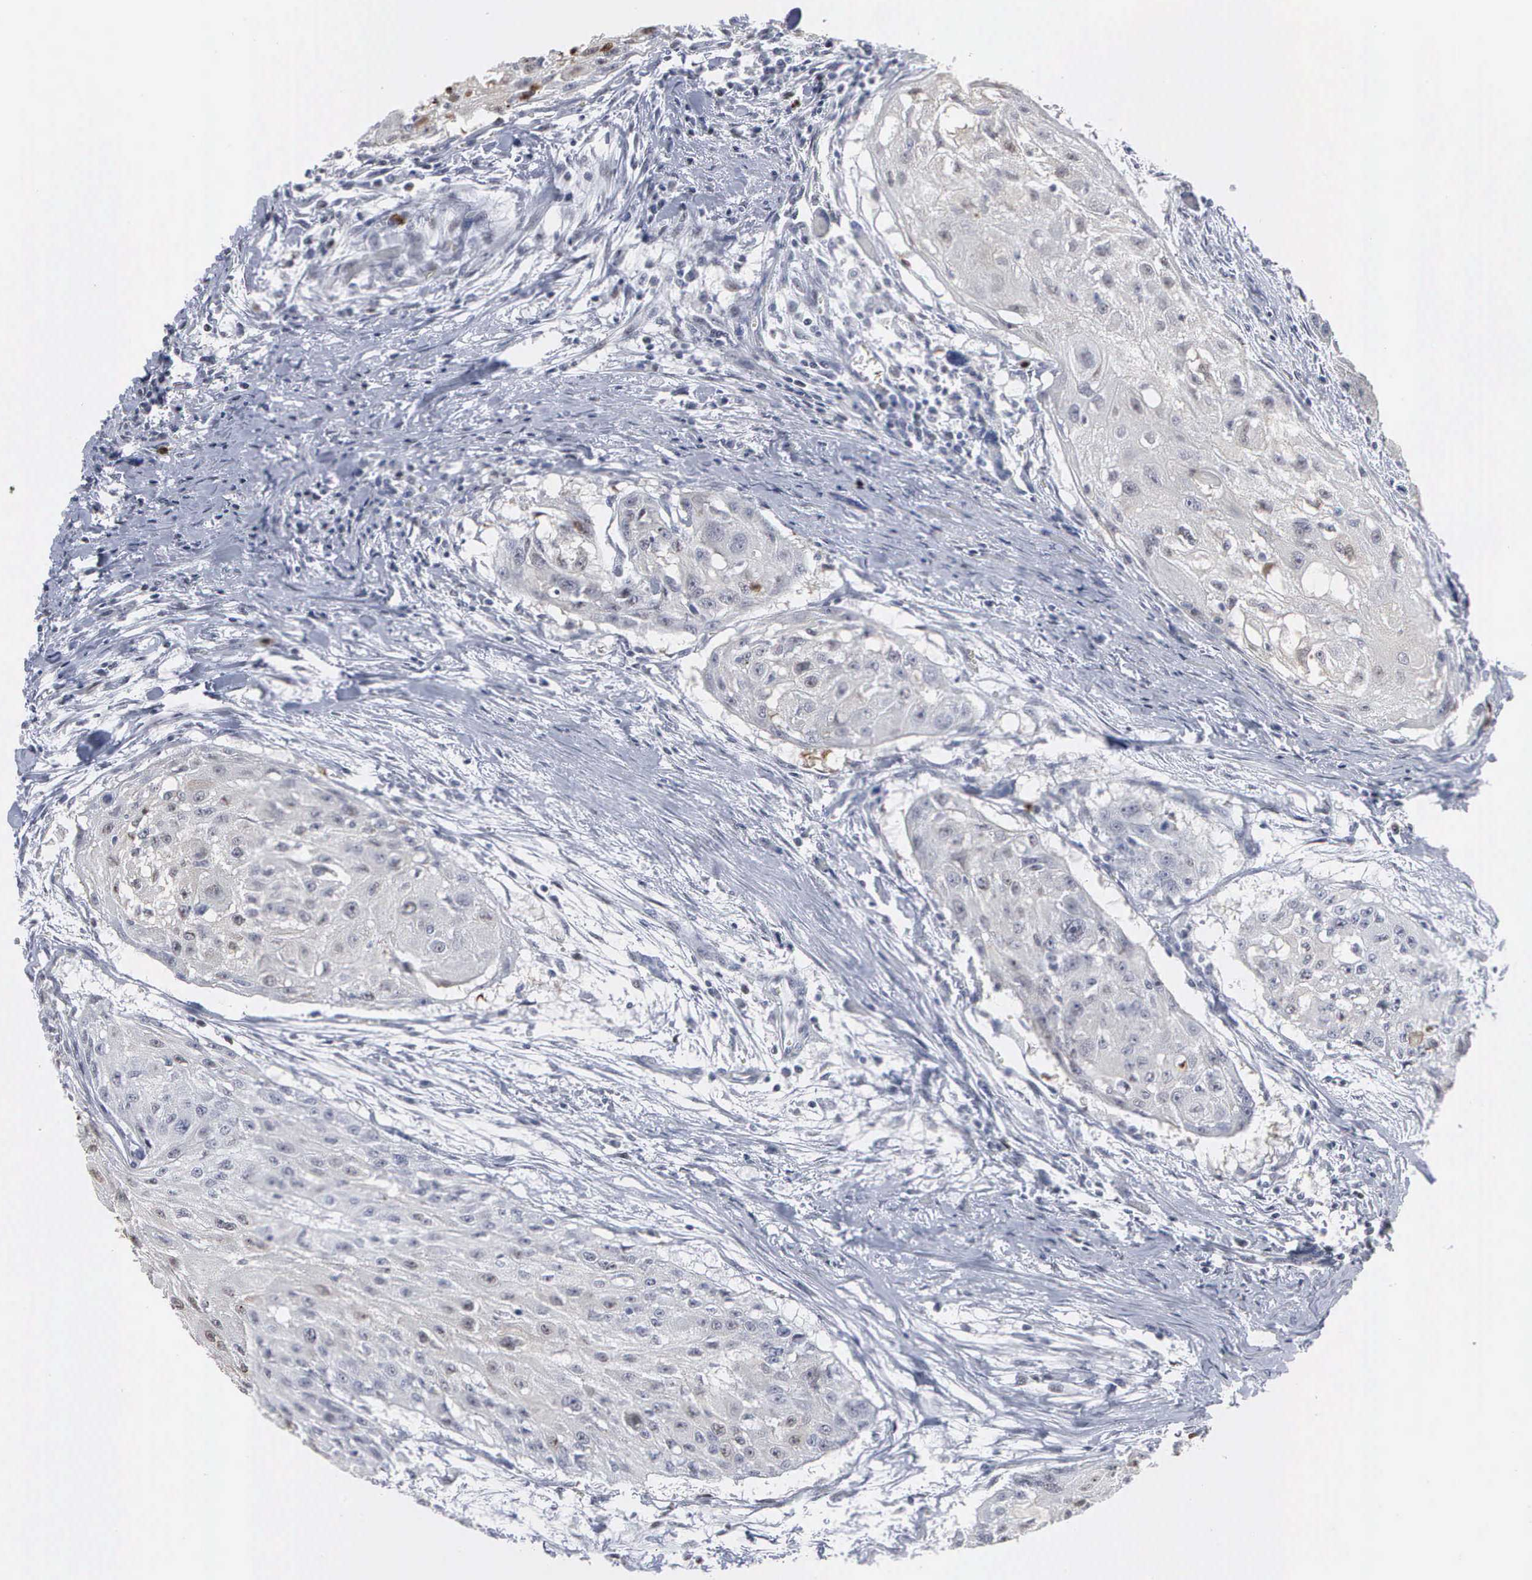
{"staining": {"intensity": "negative", "quantity": "none", "location": "none"}, "tissue": "head and neck cancer", "cell_type": "Tumor cells", "image_type": "cancer", "snomed": [{"axis": "morphology", "description": "Squamous cell carcinoma, NOS"}, {"axis": "topography", "description": "Head-Neck"}], "caption": "This micrograph is of head and neck cancer stained with IHC to label a protein in brown with the nuclei are counter-stained blue. There is no expression in tumor cells. (DAB (3,3'-diaminobenzidine) immunohistochemistry with hematoxylin counter stain).", "gene": "SPIN3", "patient": {"sex": "male", "age": 64}}